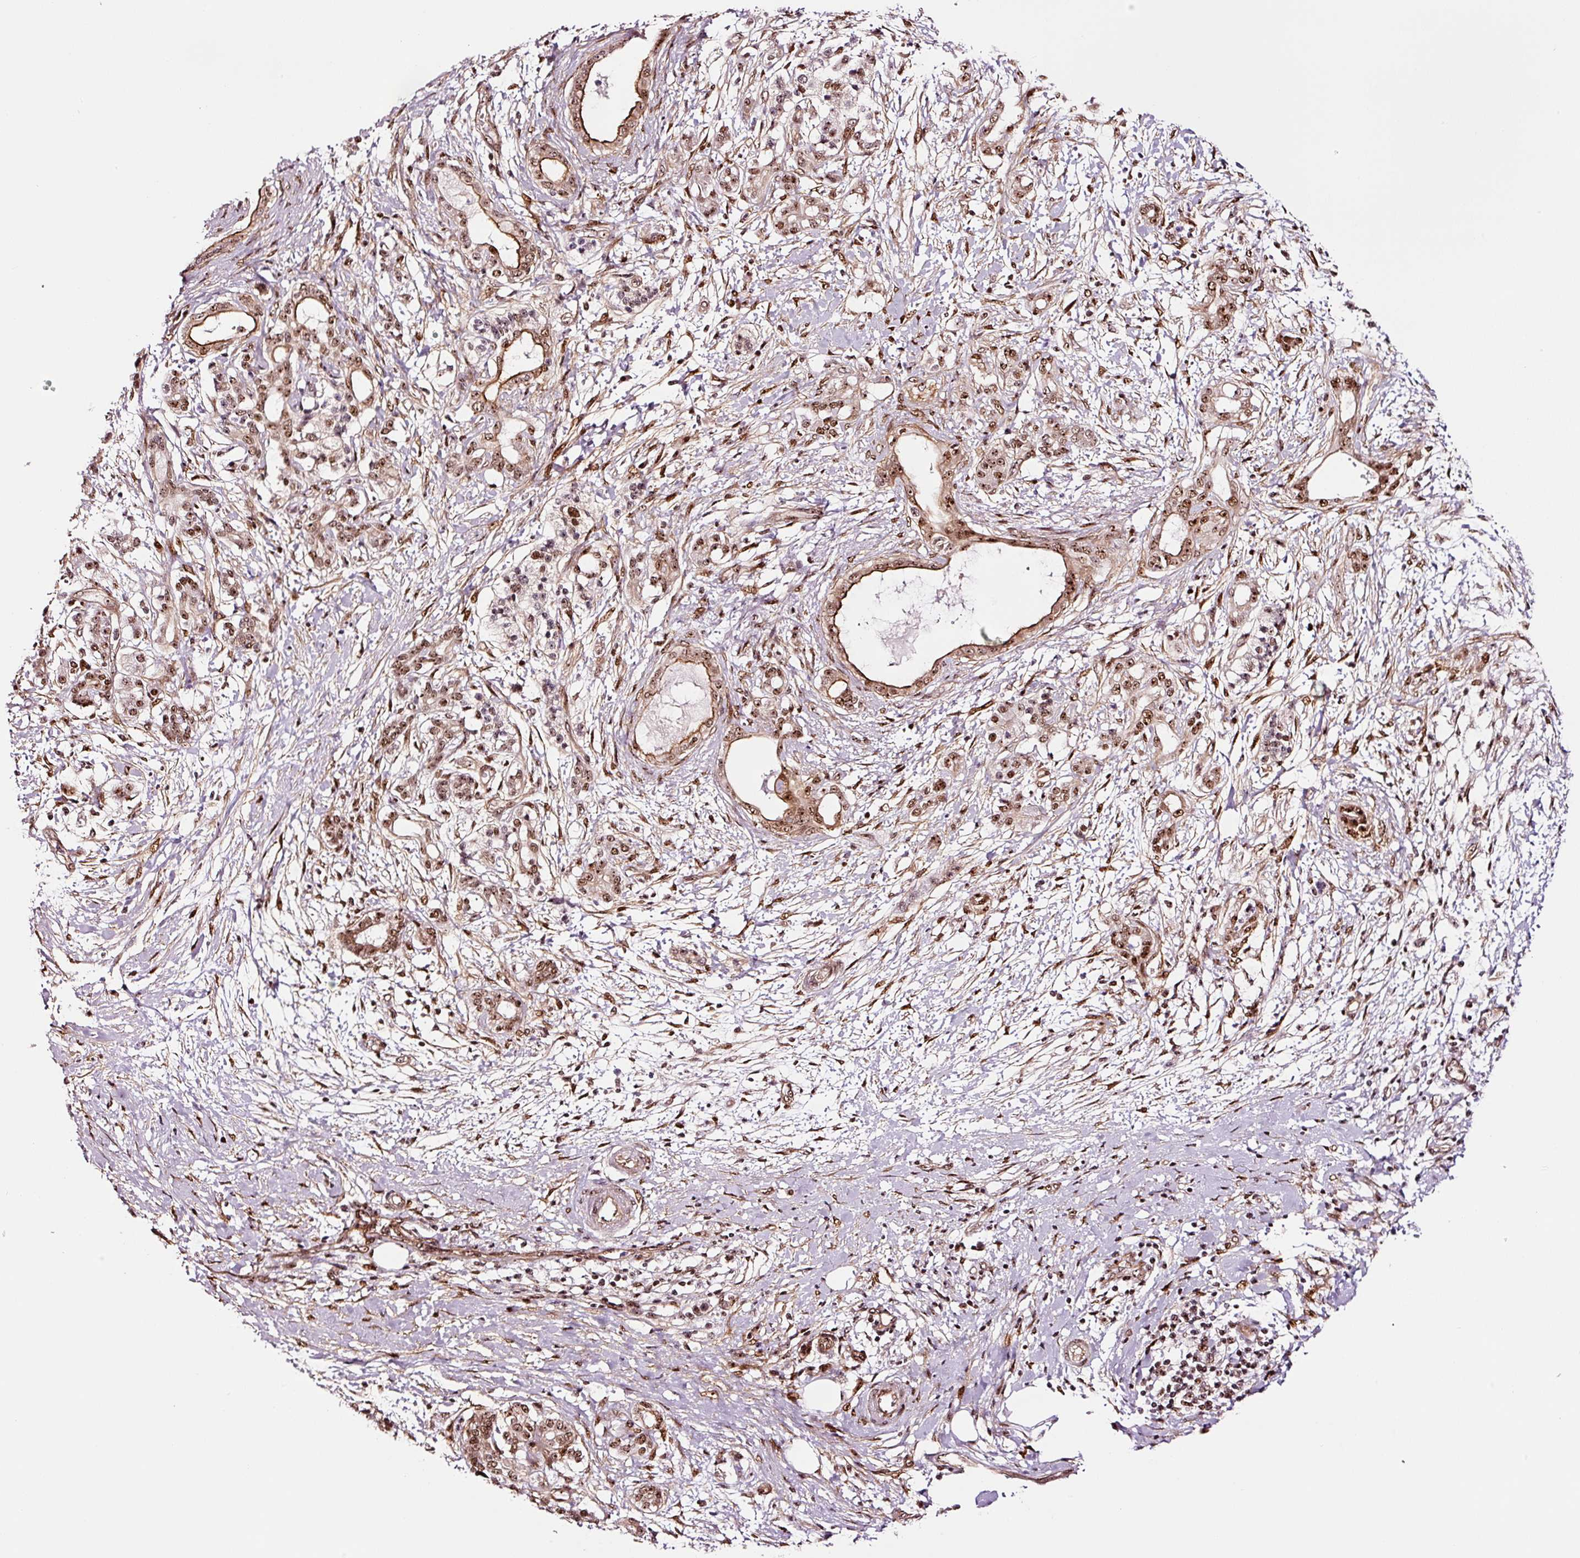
{"staining": {"intensity": "moderate", "quantity": ">75%", "location": "cytoplasmic/membranous,nuclear"}, "tissue": "pancreatic cancer", "cell_type": "Tumor cells", "image_type": "cancer", "snomed": [{"axis": "morphology", "description": "Adenocarcinoma, NOS"}, {"axis": "topography", "description": "Pancreas"}], "caption": "Immunohistochemical staining of pancreatic adenocarcinoma shows moderate cytoplasmic/membranous and nuclear protein staining in approximately >75% of tumor cells. Using DAB (3,3'-diaminobenzidine) (brown) and hematoxylin (blue) stains, captured at high magnification using brightfield microscopy.", "gene": "GNL3", "patient": {"sex": "female", "age": 55}}